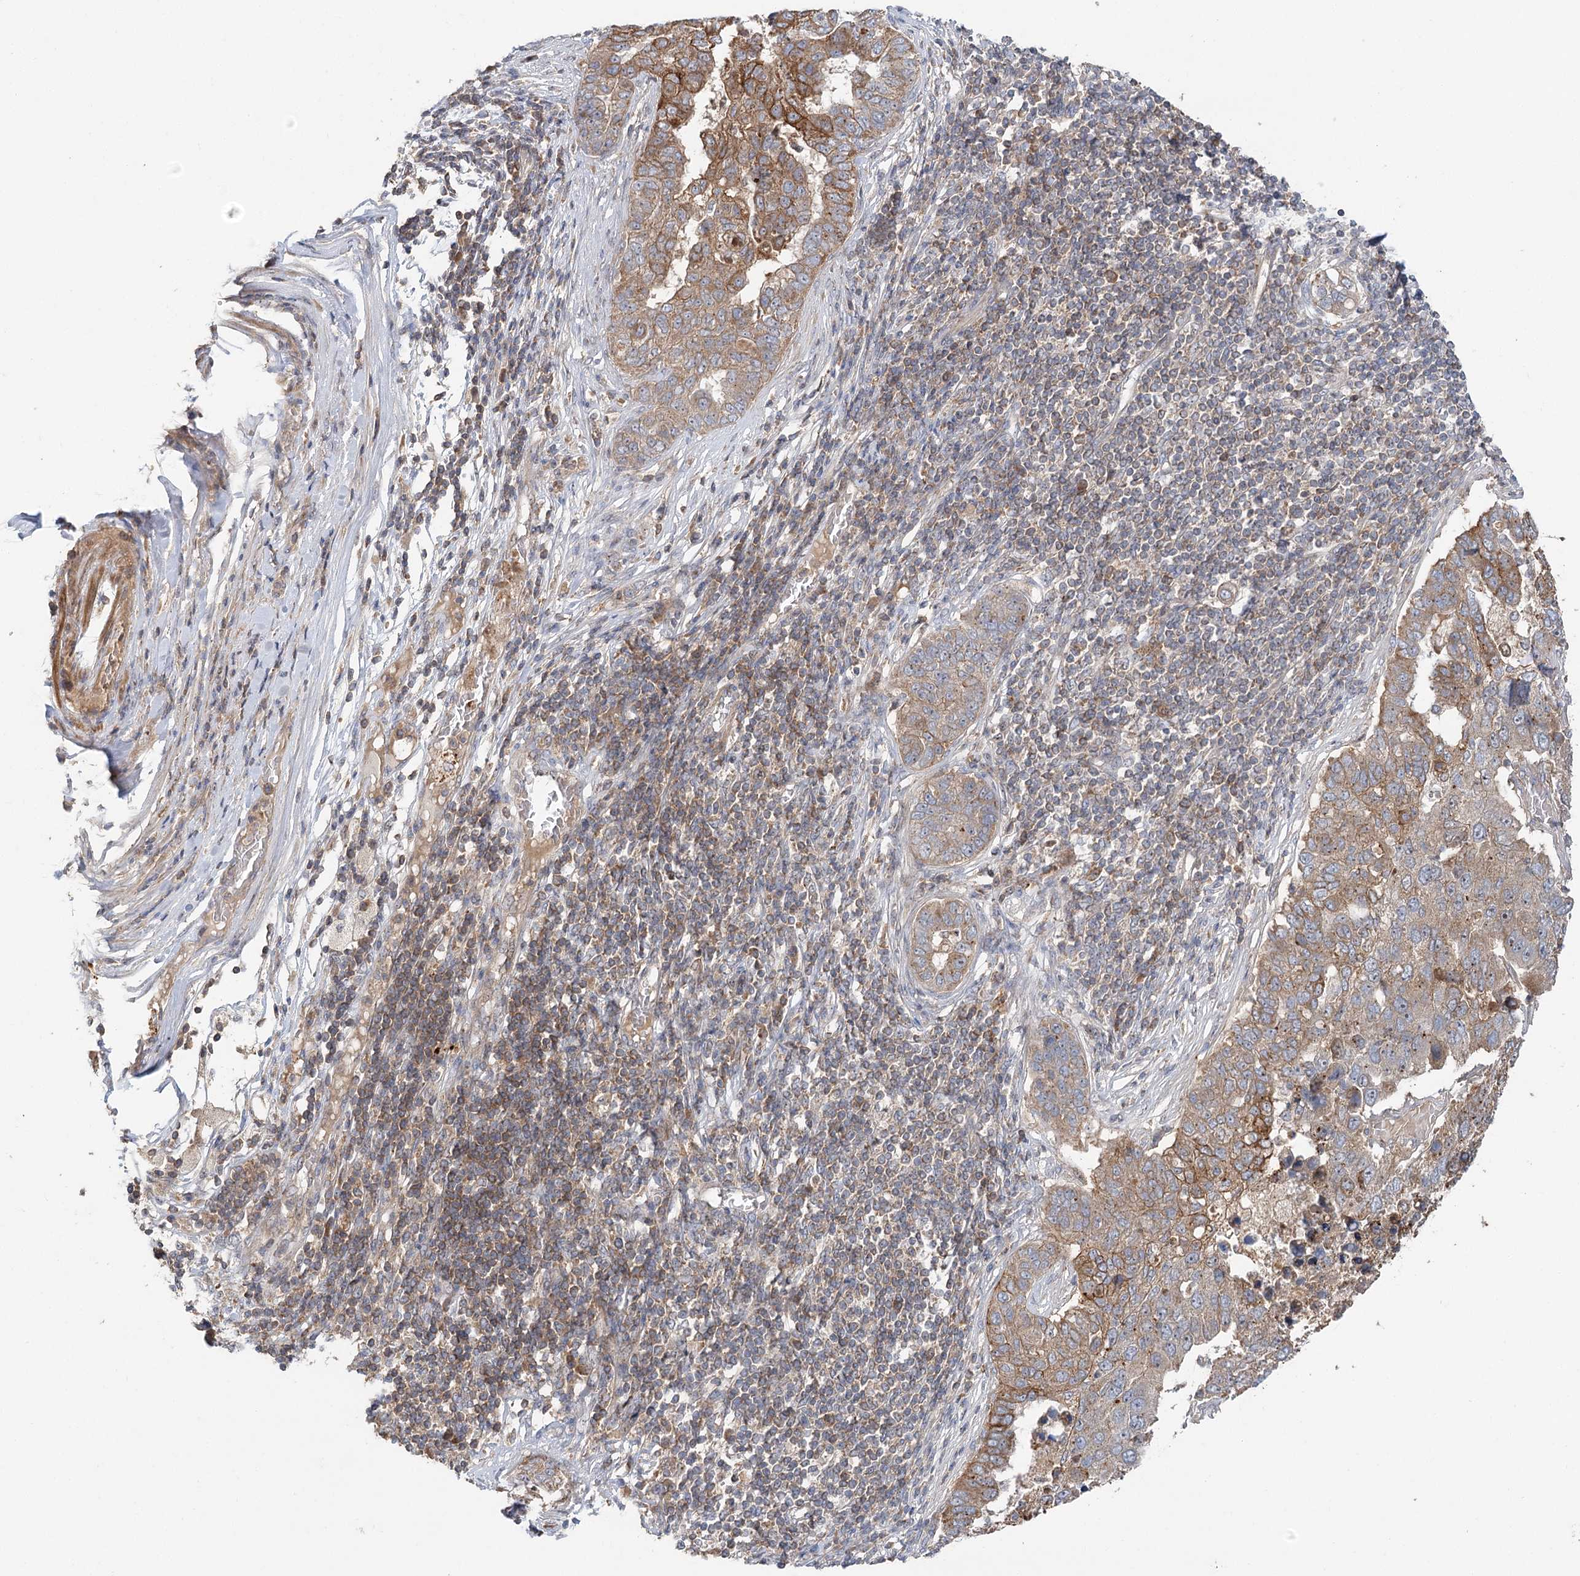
{"staining": {"intensity": "moderate", "quantity": ">75%", "location": "cytoplasmic/membranous"}, "tissue": "pancreatic cancer", "cell_type": "Tumor cells", "image_type": "cancer", "snomed": [{"axis": "morphology", "description": "Adenocarcinoma, NOS"}, {"axis": "topography", "description": "Pancreas"}], "caption": "An image of pancreatic adenocarcinoma stained for a protein exhibits moderate cytoplasmic/membranous brown staining in tumor cells.", "gene": "RAPGEF6", "patient": {"sex": "female", "age": 61}}